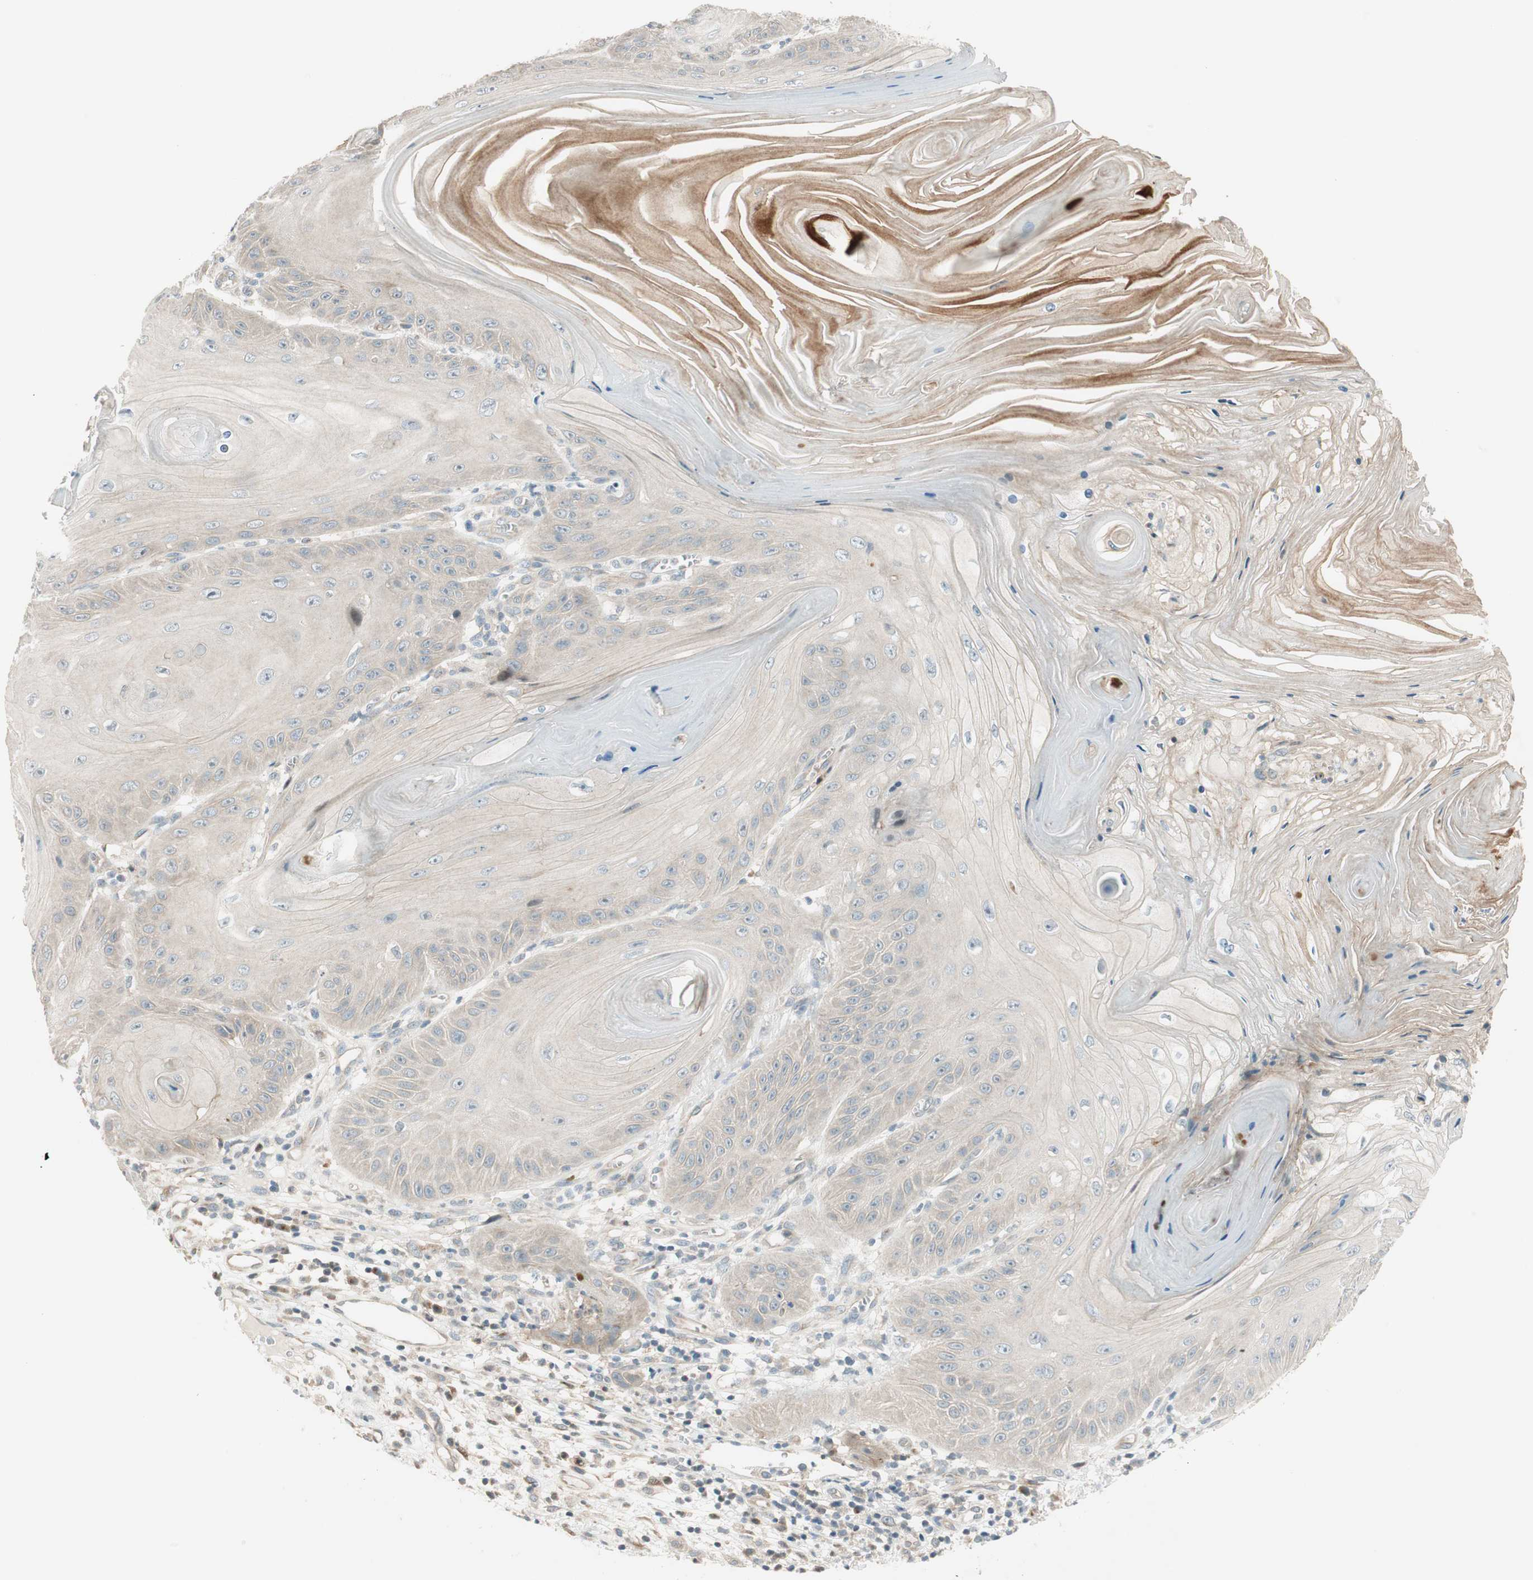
{"staining": {"intensity": "weak", "quantity": "<25%", "location": "cytoplasmic/membranous"}, "tissue": "skin cancer", "cell_type": "Tumor cells", "image_type": "cancer", "snomed": [{"axis": "morphology", "description": "Squamous cell carcinoma, NOS"}, {"axis": "topography", "description": "Skin"}], "caption": "High magnification brightfield microscopy of squamous cell carcinoma (skin) stained with DAB (brown) and counterstained with hematoxylin (blue): tumor cells show no significant positivity.", "gene": "CGRRF1", "patient": {"sex": "female", "age": 78}}